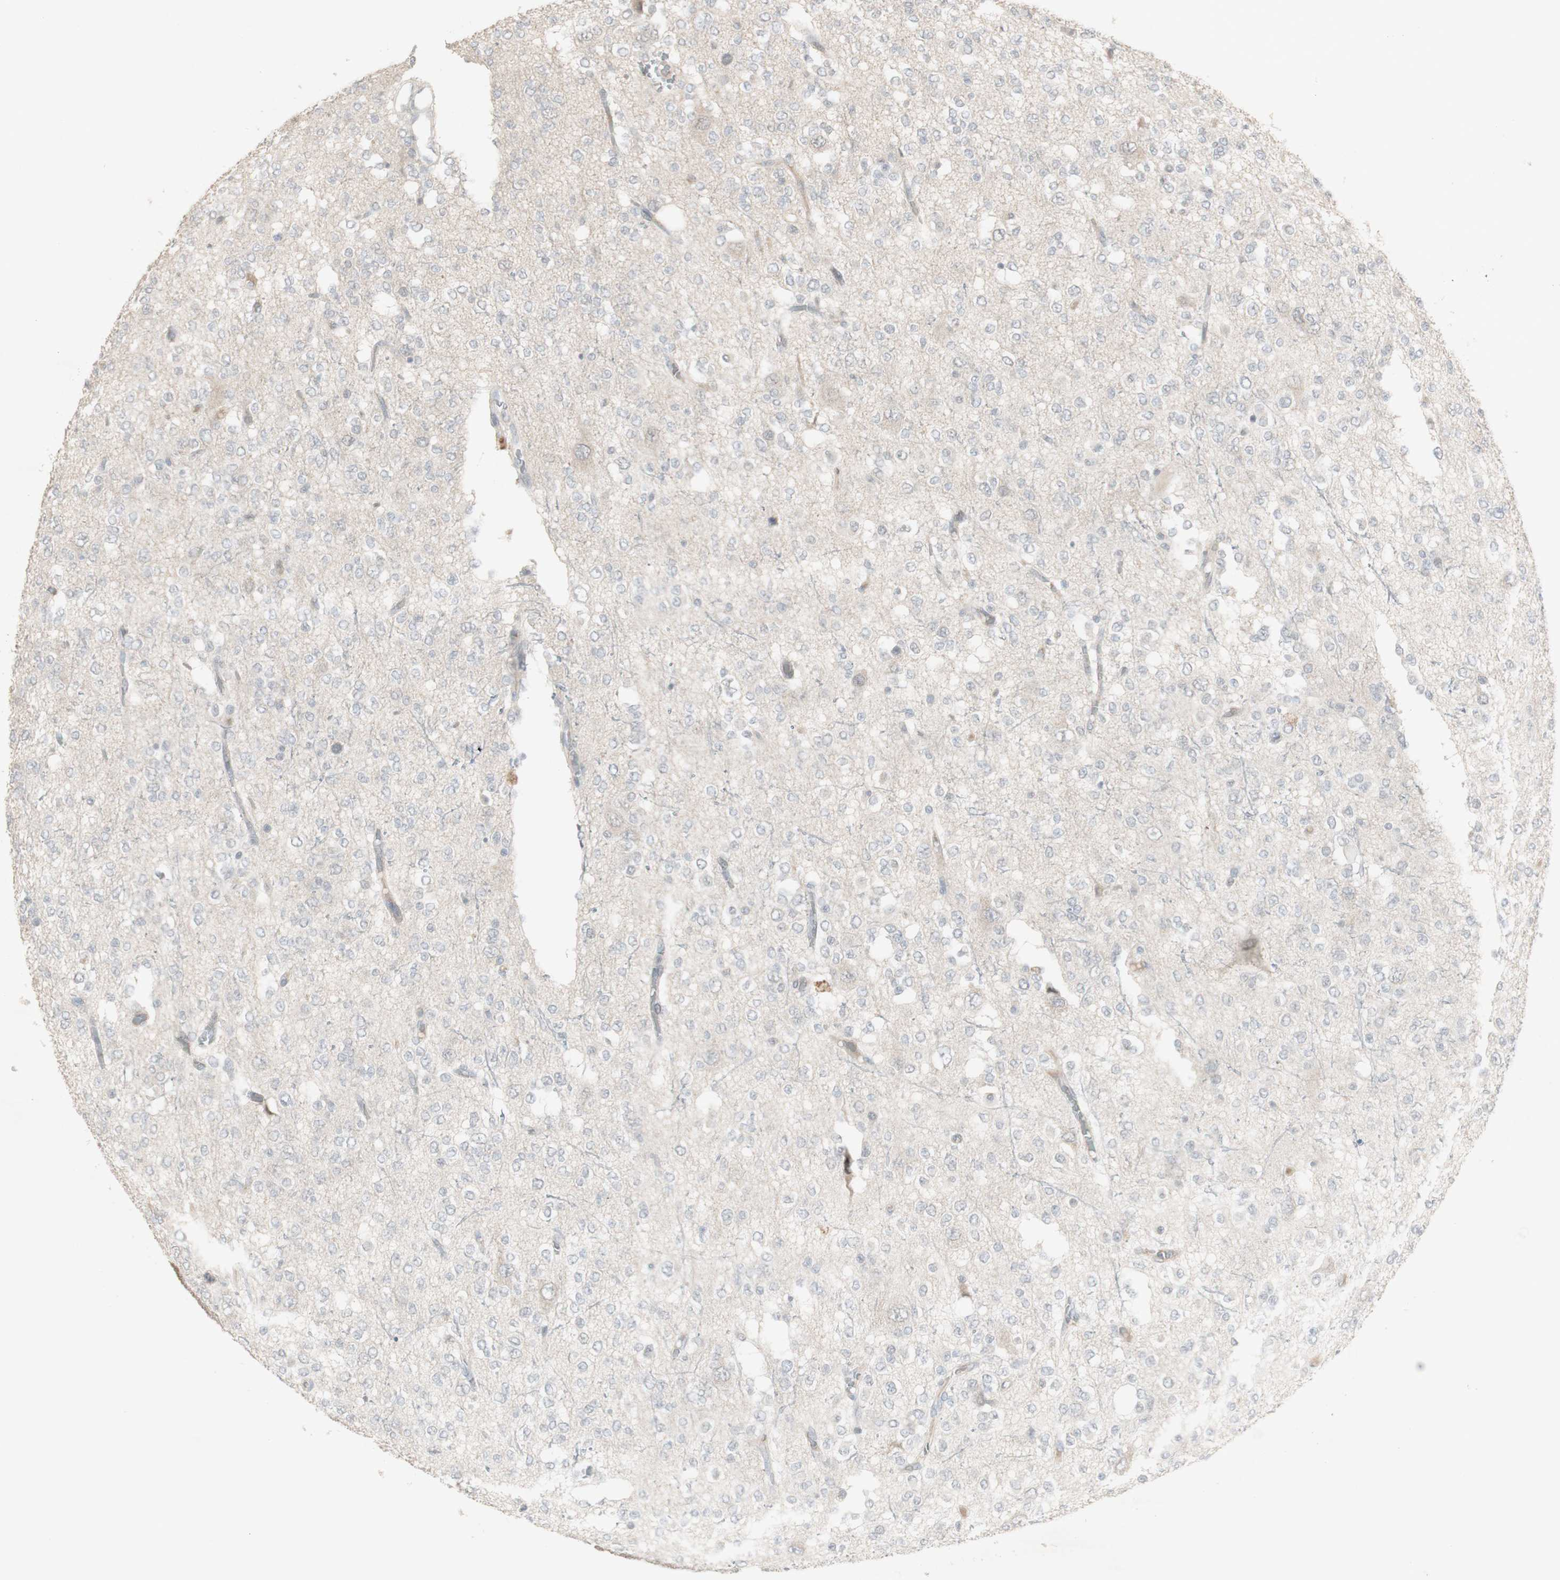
{"staining": {"intensity": "negative", "quantity": "none", "location": "none"}, "tissue": "glioma", "cell_type": "Tumor cells", "image_type": "cancer", "snomed": [{"axis": "morphology", "description": "Glioma, malignant, Low grade"}, {"axis": "topography", "description": "Brain"}], "caption": "This is an immunohistochemistry photomicrograph of human malignant glioma (low-grade). There is no staining in tumor cells.", "gene": "C1orf116", "patient": {"sex": "male", "age": 38}}